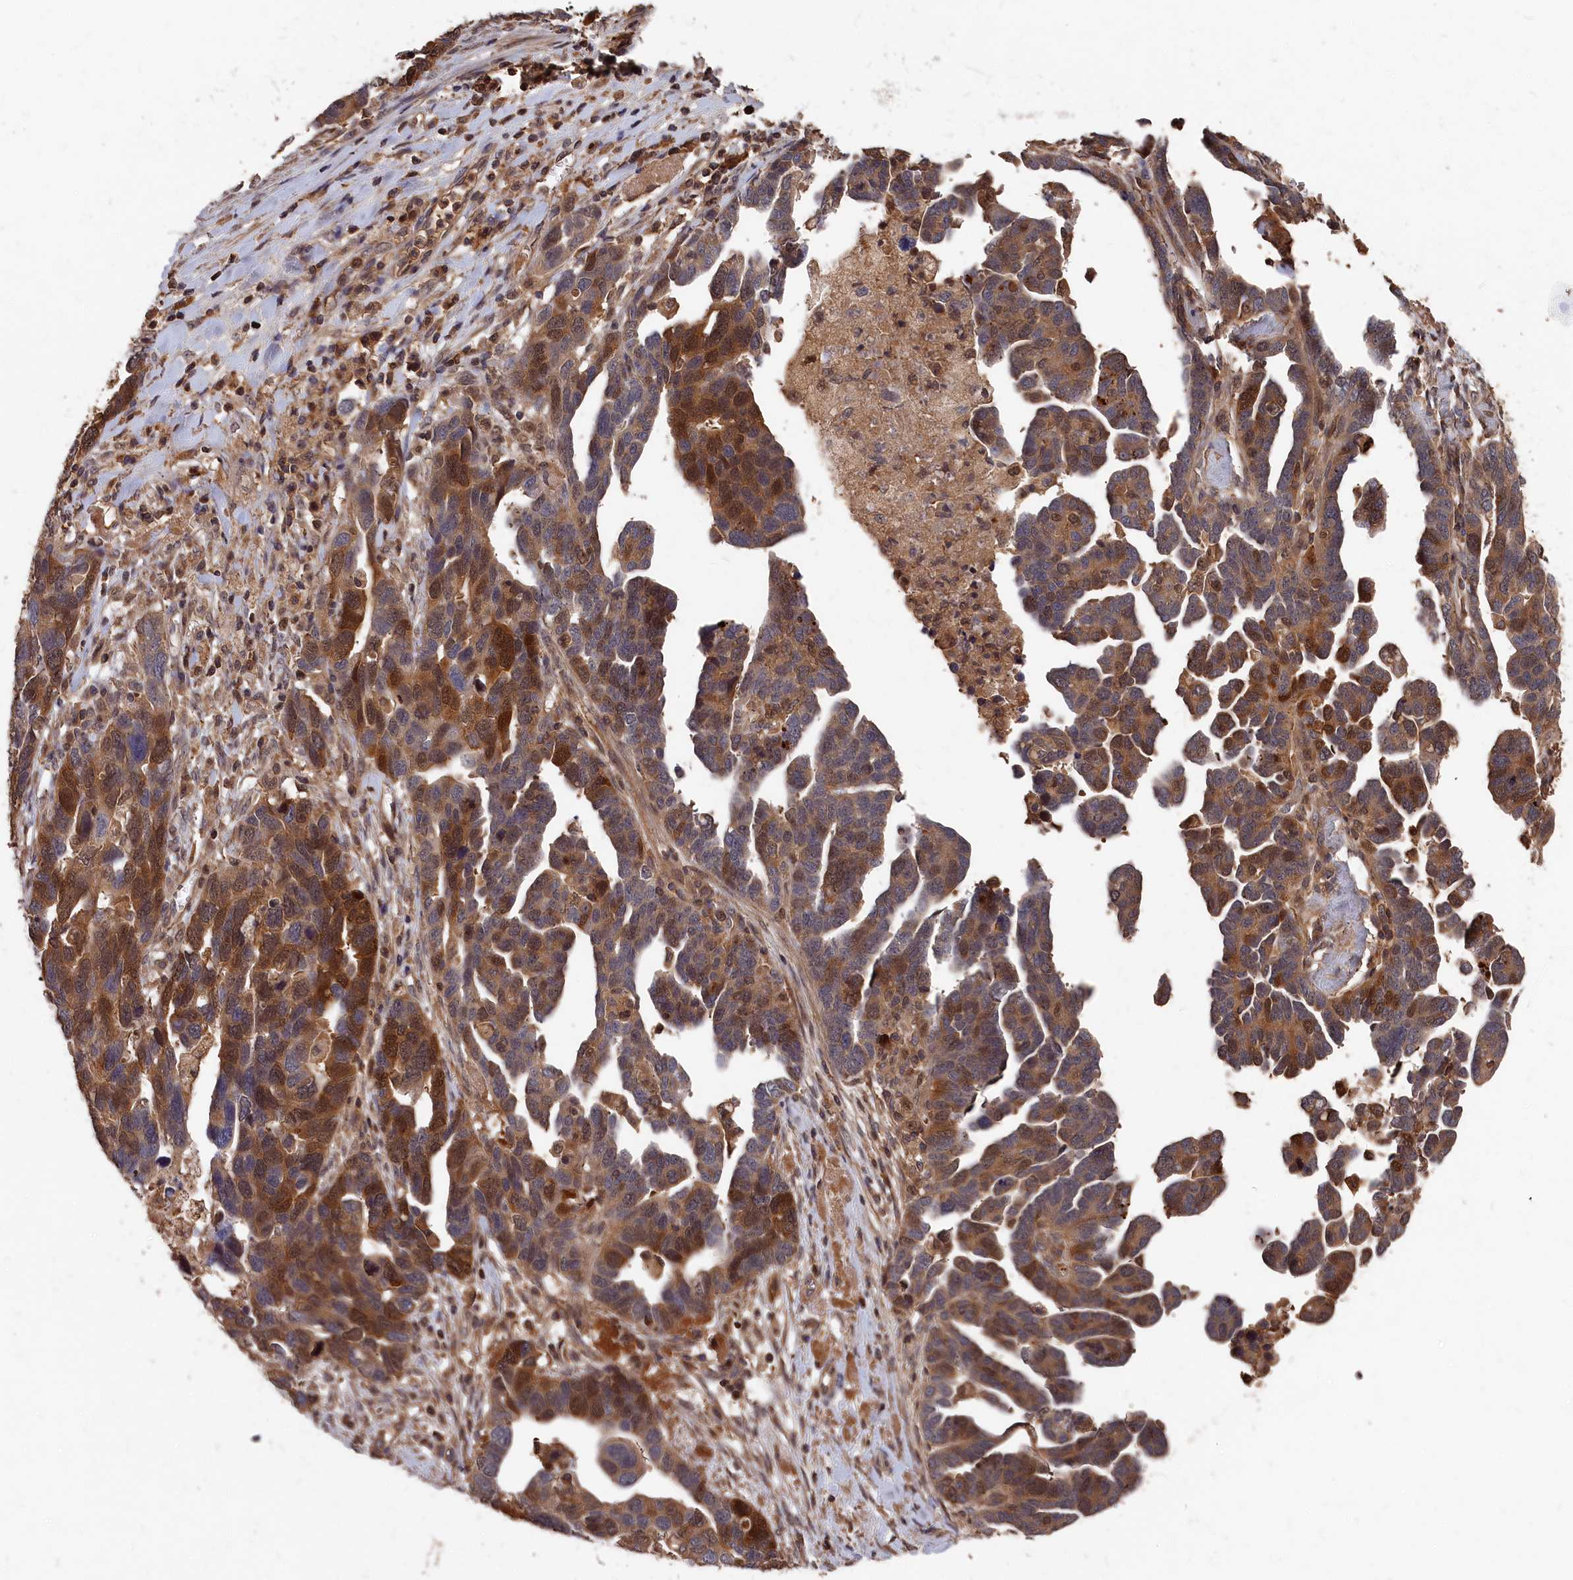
{"staining": {"intensity": "strong", "quantity": ">75%", "location": "cytoplasmic/membranous"}, "tissue": "ovarian cancer", "cell_type": "Tumor cells", "image_type": "cancer", "snomed": [{"axis": "morphology", "description": "Cystadenocarcinoma, serous, NOS"}, {"axis": "topography", "description": "Ovary"}], "caption": "Immunohistochemical staining of human serous cystadenocarcinoma (ovarian) displays strong cytoplasmic/membranous protein expression in approximately >75% of tumor cells. (Stains: DAB in brown, nuclei in blue, Microscopy: brightfield microscopy at high magnification).", "gene": "RMI2", "patient": {"sex": "female", "age": 54}}